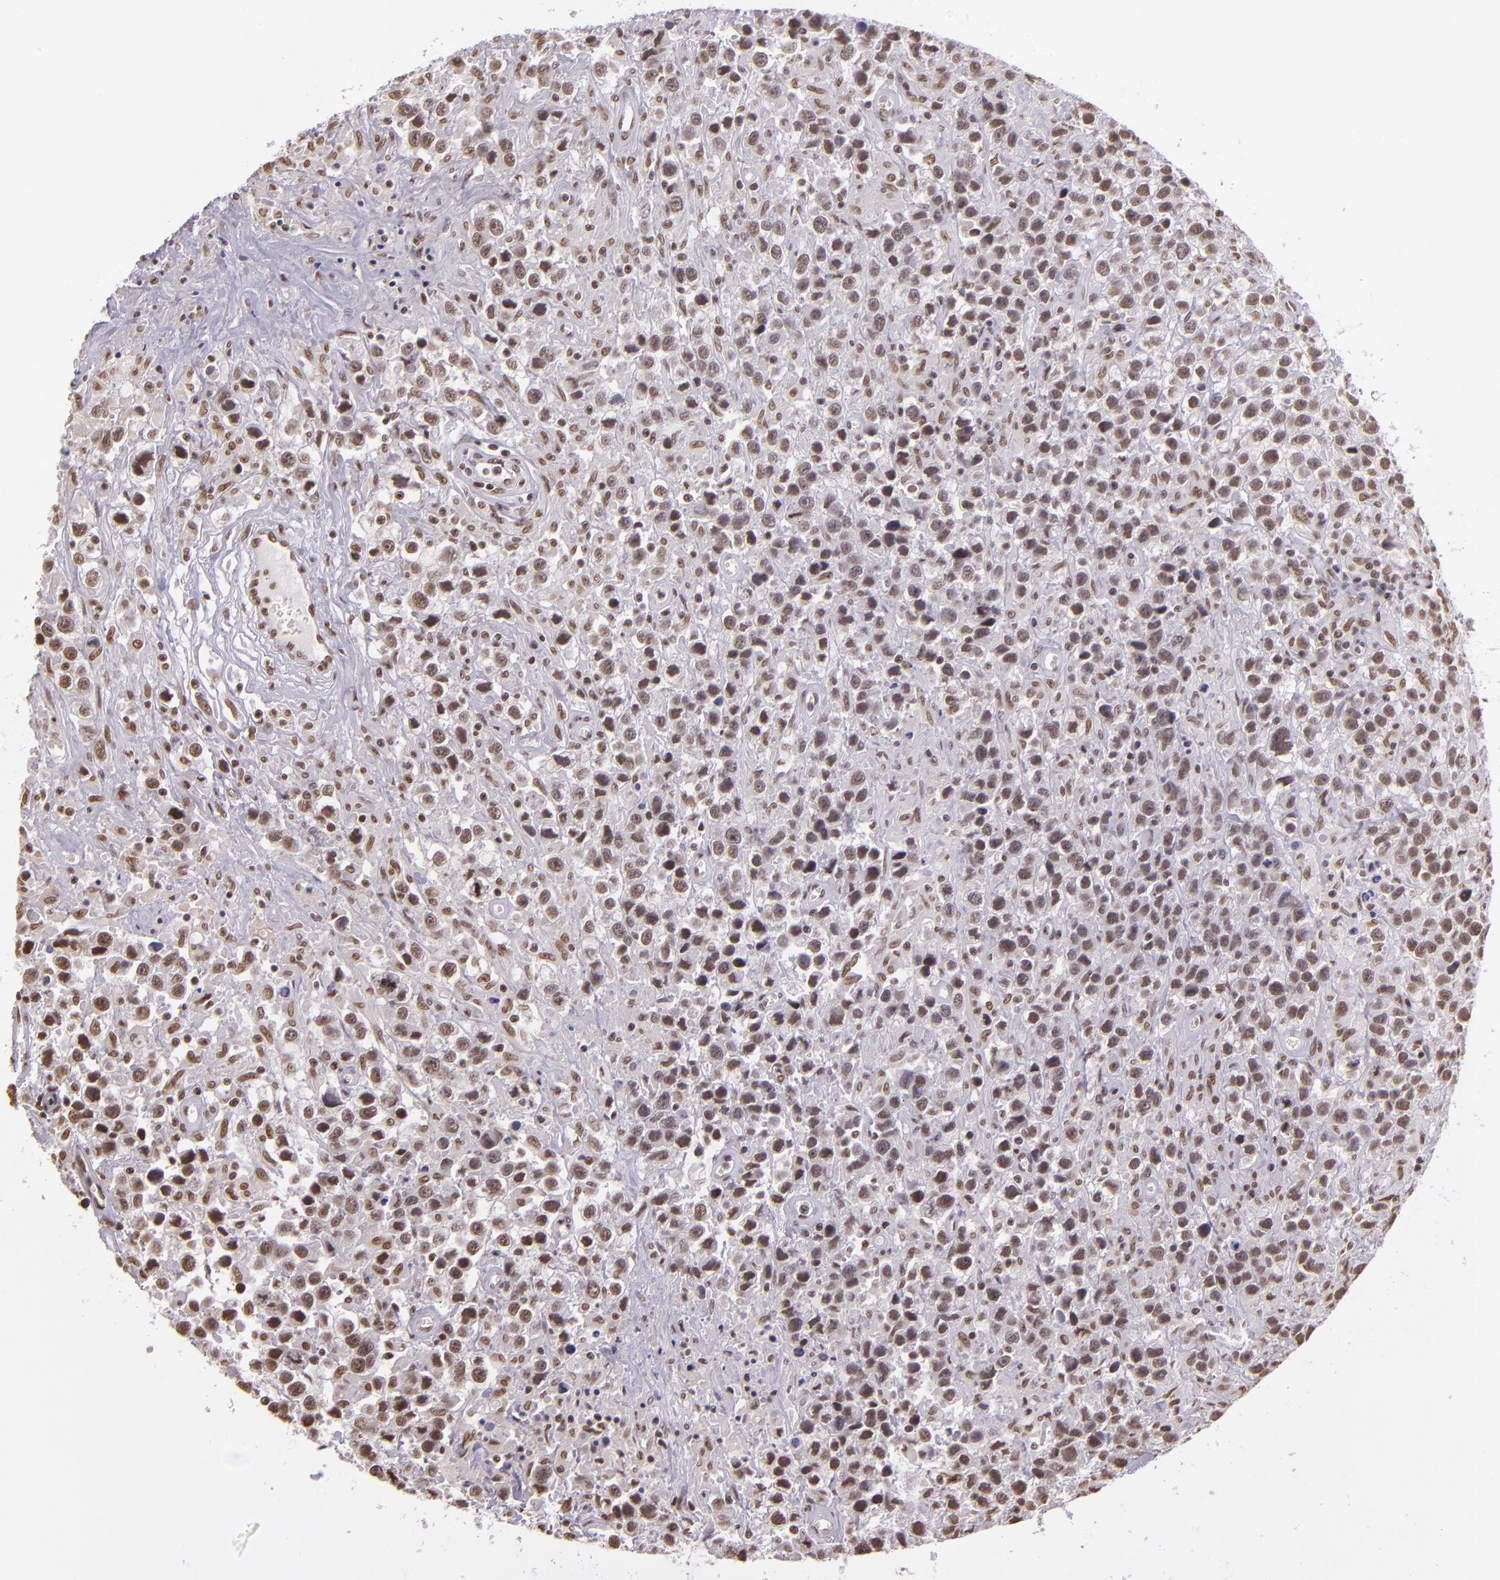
{"staining": {"intensity": "moderate", "quantity": ">75%", "location": "nuclear"}, "tissue": "testis cancer", "cell_type": "Tumor cells", "image_type": "cancer", "snomed": [{"axis": "morphology", "description": "Seminoma, NOS"}, {"axis": "topography", "description": "Testis"}], "caption": "There is medium levels of moderate nuclear expression in tumor cells of seminoma (testis), as demonstrated by immunohistochemical staining (brown color).", "gene": "USF1", "patient": {"sex": "male", "age": 43}}